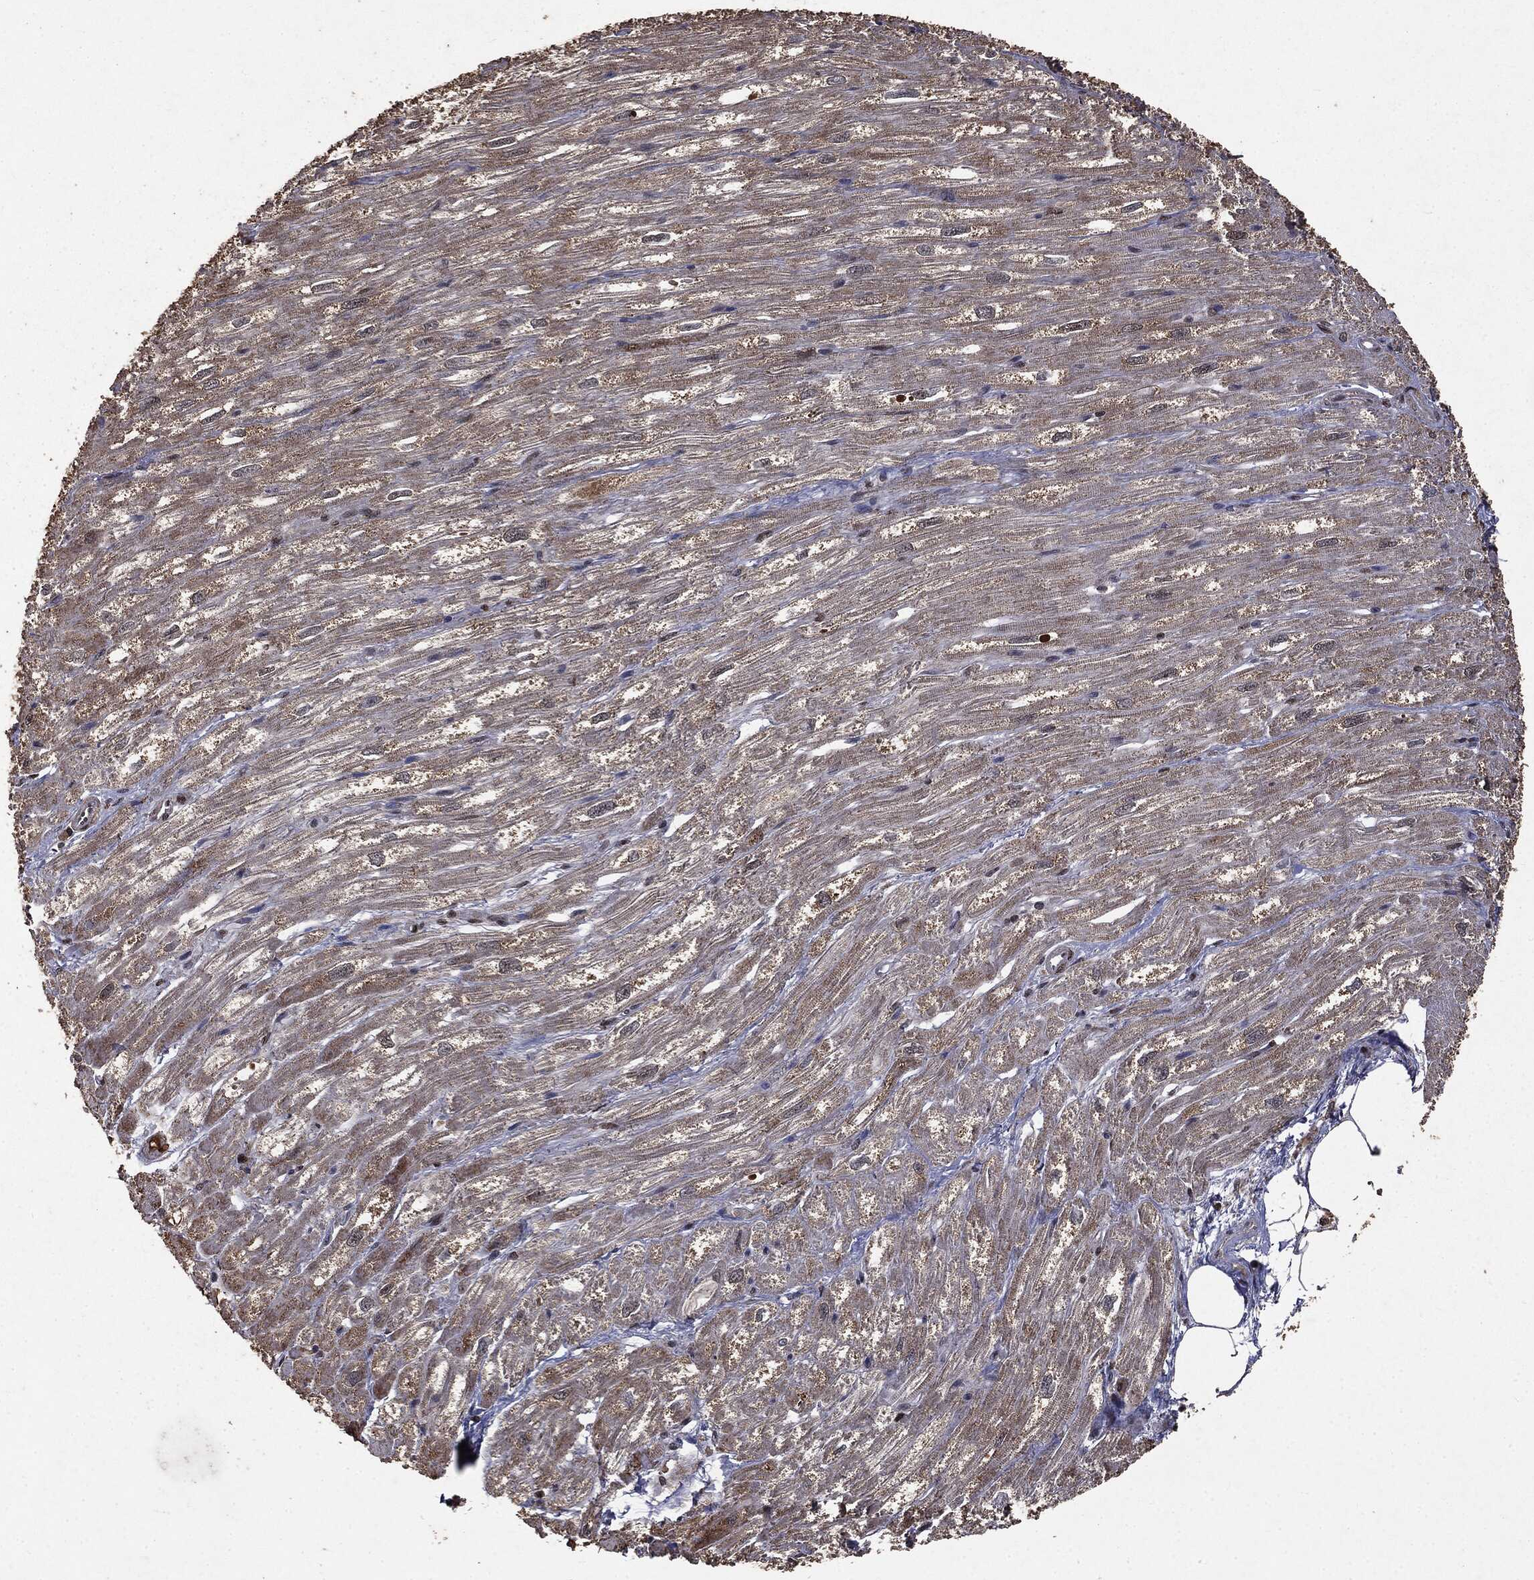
{"staining": {"intensity": "moderate", "quantity": ">75%", "location": "cytoplasmic/membranous,nuclear"}, "tissue": "heart muscle", "cell_type": "Cardiomyocytes", "image_type": "normal", "snomed": [{"axis": "morphology", "description": "Normal tissue, NOS"}, {"axis": "topography", "description": "Heart"}], "caption": "Benign heart muscle was stained to show a protein in brown. There is medium levels of moderate cytoplasmic/membranous,nuclear expression in approximately >75% of cardiomyocytes. (DAB (3,3'-diaminobenzidine) = brown stain, brightfield microscopy at high magnification).", "gene": "PPP6R2", "patient": {"sex": "male", "age": 62}}